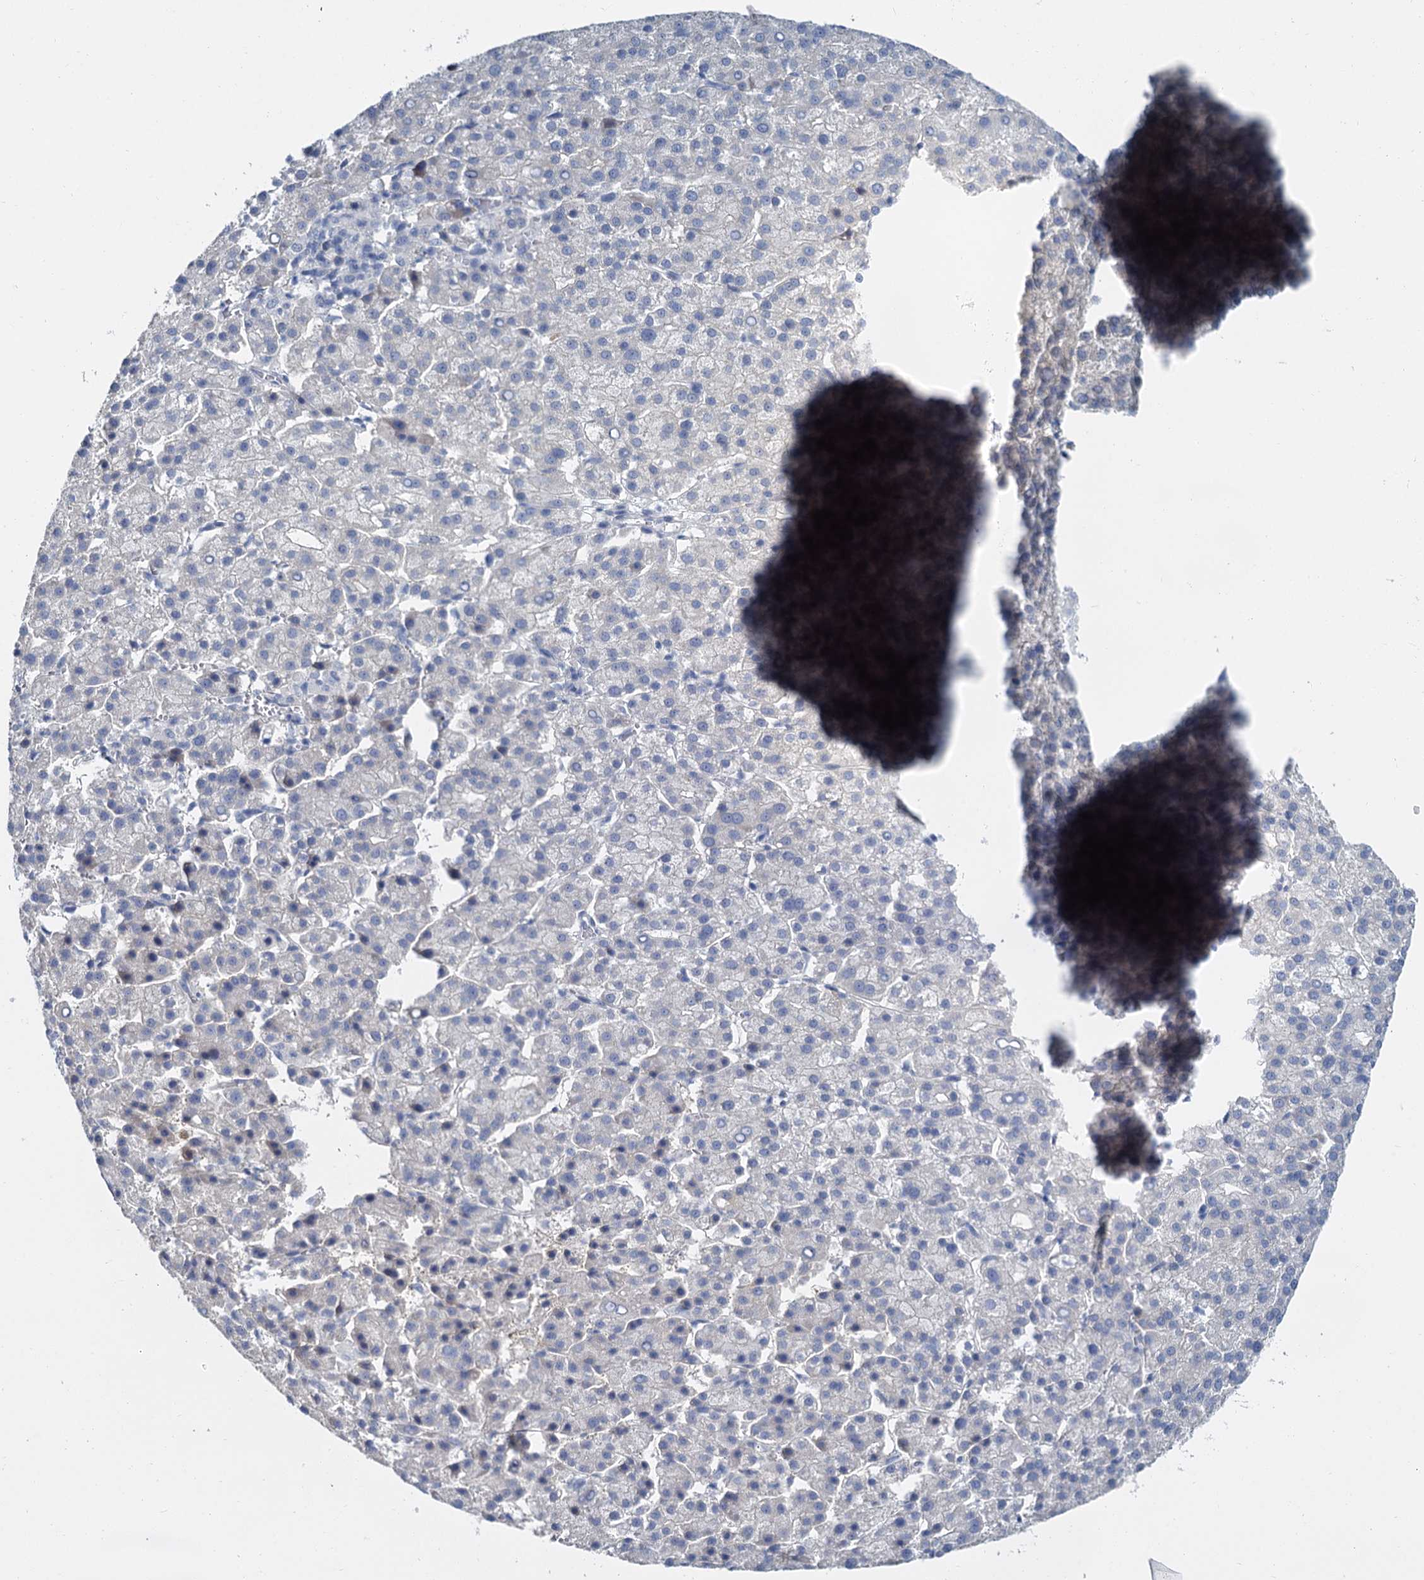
{"staining": {"intensity": "negative", "quantity": "none", "location": "none"}, "tissue": "liver cancer", "cell_type": "Tumor cells", "image_type": "cancer", "snomed": [{"axis": "morphology", "description": "Carcinoma, Hepatocellular, NOS"}, {"axis": "topography", "description": "Liver"}], "caption": "High power microscopy micrograph of an immunohistochemistry micrograph of liver hepatocellular carcinoma, revealing no significant expression in tumor cells. Brightfield microscopy of IHC stained with DAB (3,3'-diaminobenzidine) (brown) and hematoxylin (blue), captured at high magnification.", "gene": "ACRBP", "patient": {"sex": "female", "age": 58}}